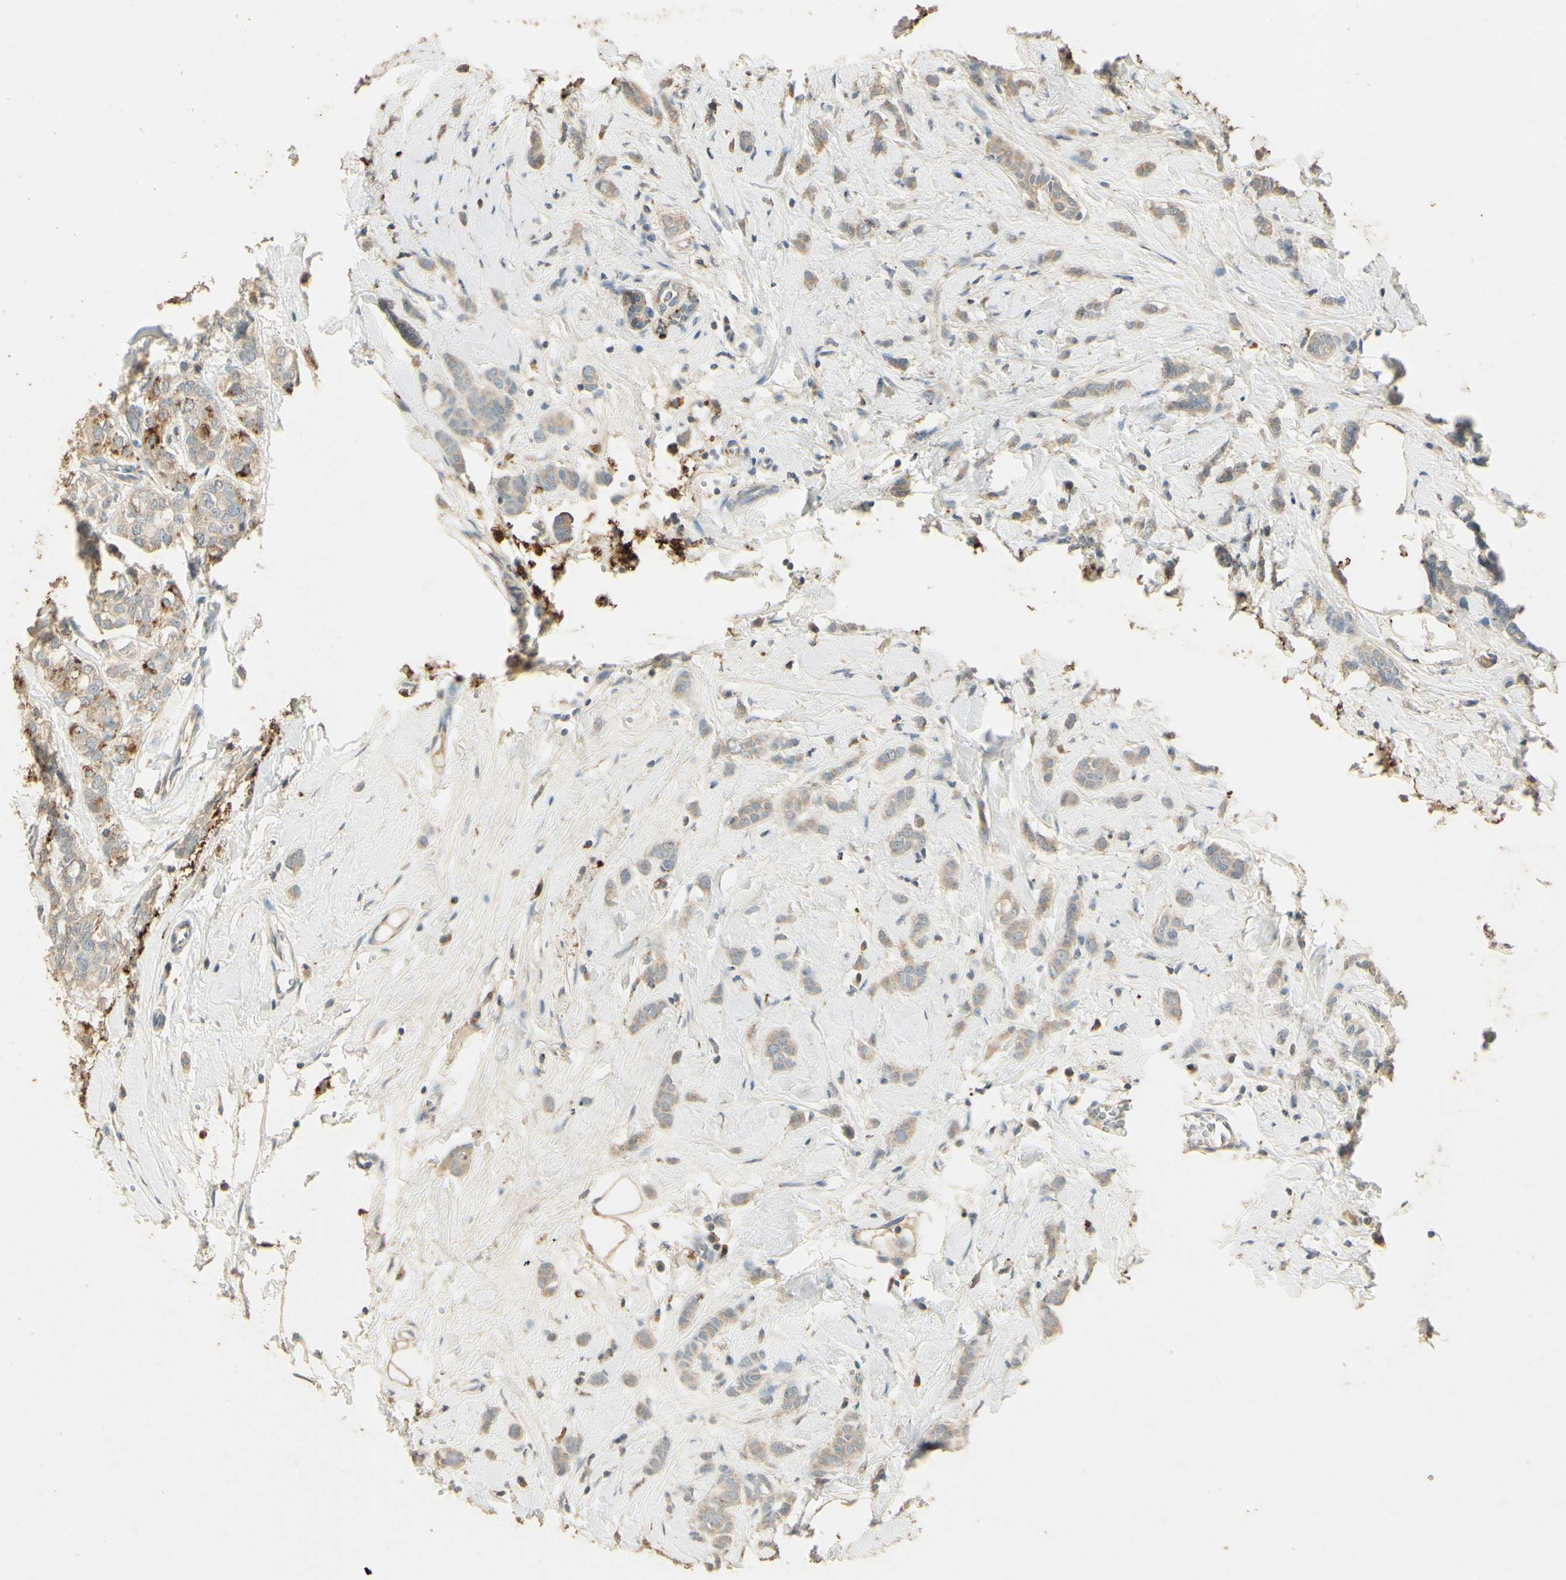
{"staining": {"intensity": "weak", "quantity": "<25%", "location": "cytoplasmic/membranous"}, "tissue": "breast cancer", "cell_type": "Tumor cells", "image_type": "cancer", "snomed": [{"axis": "morphology", "description": "Lobular carcinoma"}, {"axis": "topography", "description": "Breast"}], "caption": "Human breast cancer (lobular carcinoma) stained for a protein using immunohistochemistry demonstrates no positivity in tumor cells.", "gene": "ARHGEF17", "patient": {"sex": "female", "age": 60}}